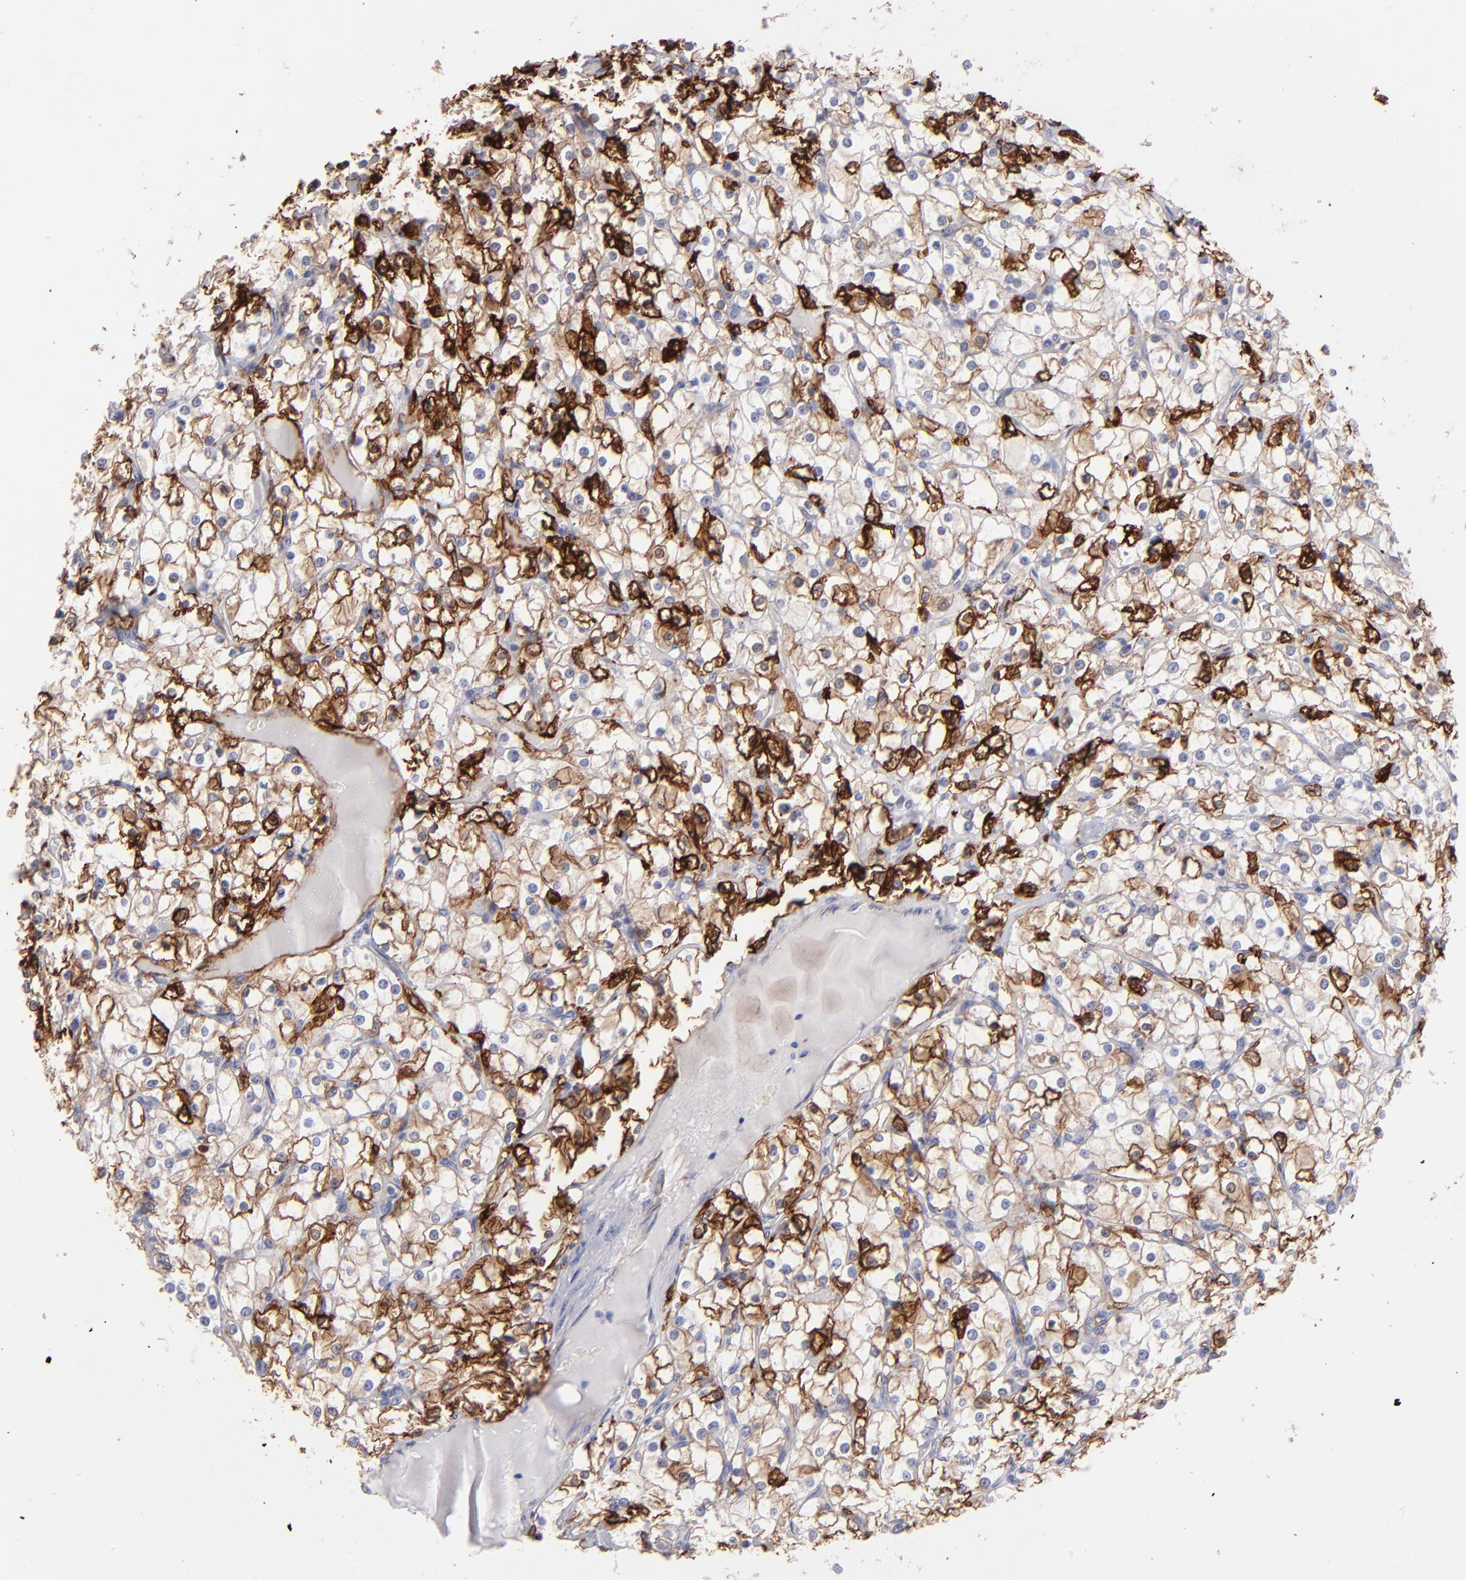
{"staining": {"intensity": "moderate", "quantity": "25%-75%", "location": "cytoplasmic/membranous"}, "tissue": "renal cancer", "cell_type": "Tumor cells", "image_type": "cancer", "snomed": [{"axis": "morphology", "description": "Adenocarcinoma, NOS"}, {"axis": "topography", "description": "Kidney"}], "caption": "This is a histology image of immunohistochemistry (IHC) staining of adenocarcinoma (renal), which shows moderate expression in the cytoplasmic/membranous of tumor cells.", "gene": "AHNAK2", "patient": {"sex": "female", "age": 73}}